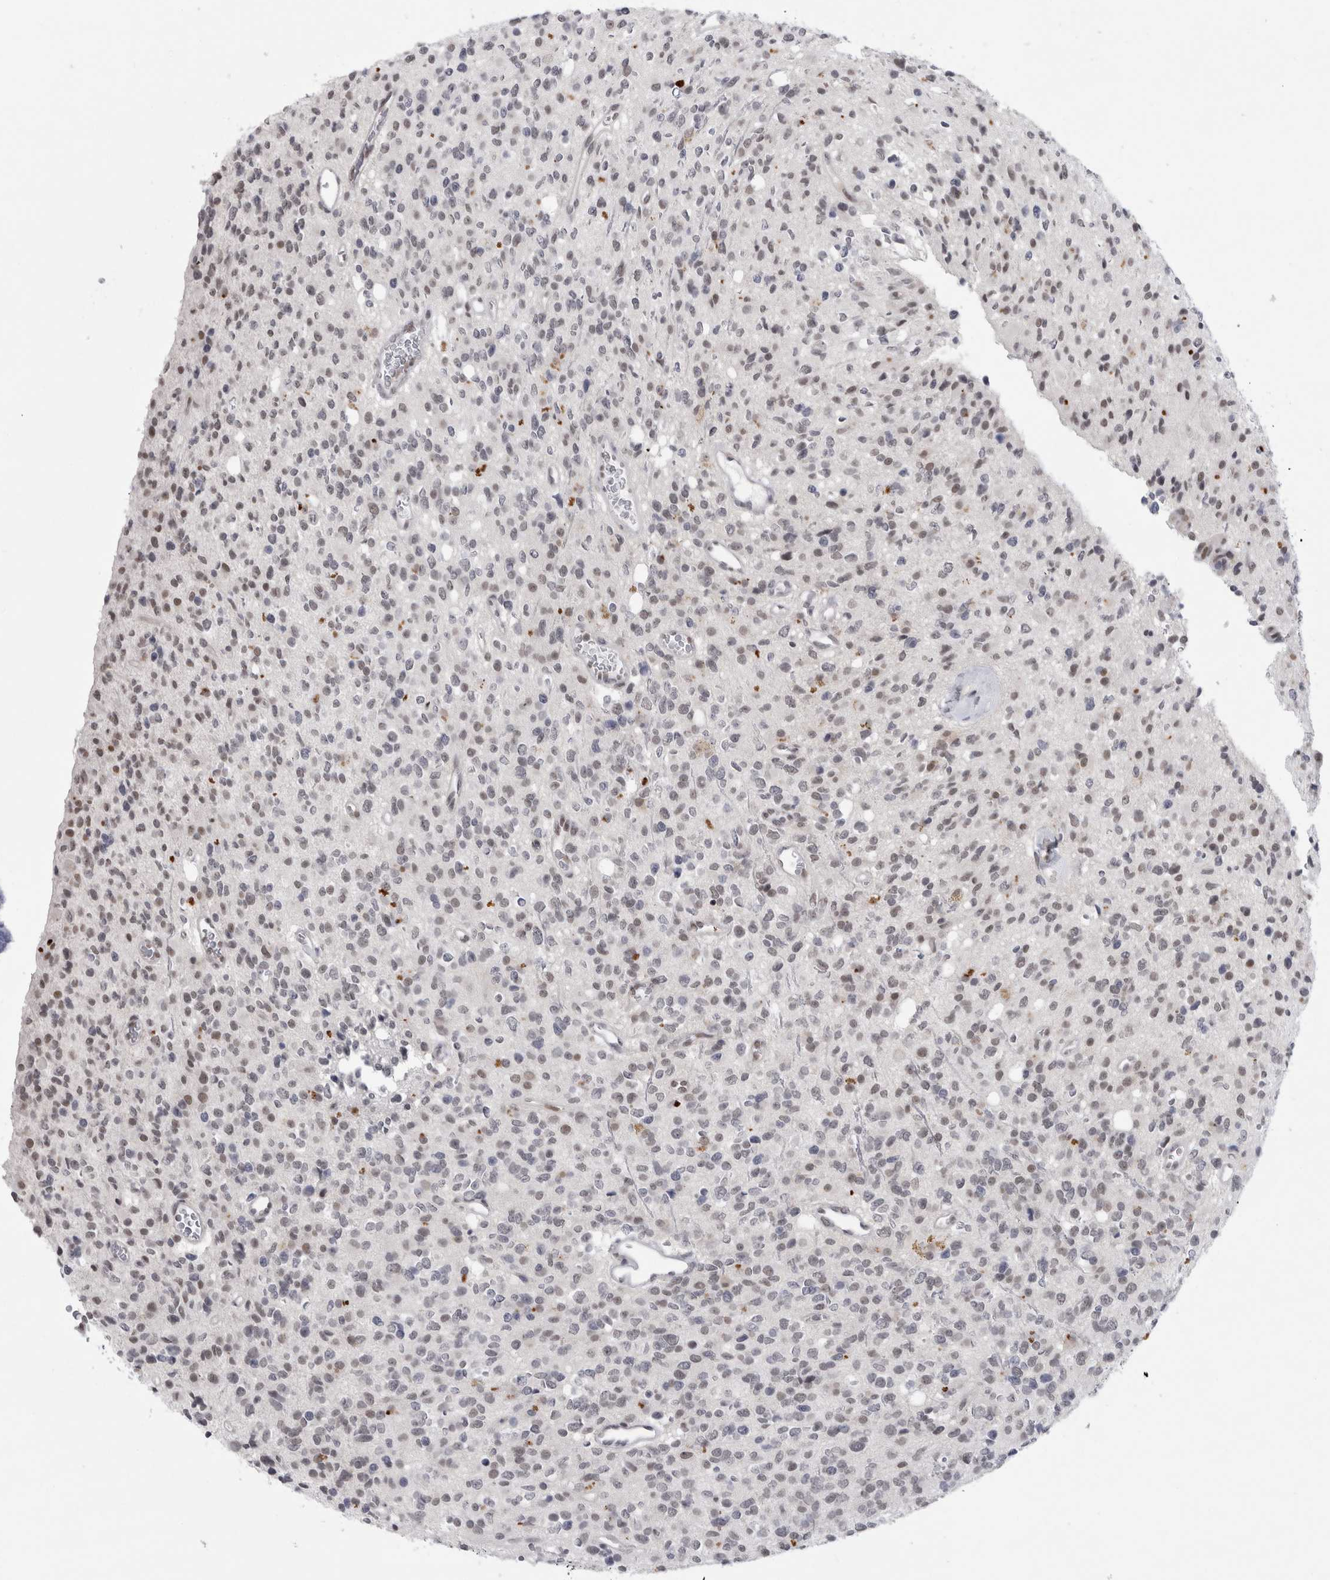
{"staining": {"intensity": "weak", "quantity": "25%-75%", "location": "nuclear"}, "tissue": "glioma", "cell_type": "Tumor cells", "image_type": "cancer", "snomed": [{"axis": "morphology", "description": "Glioma, malignant, High grade"}, {"axis": "topography", "description": "Brain"}], "caption": "Immunohistochemistry (IHC) of human glioma reveals low levels of weak nuclear expression in approximately 25%-75% of tumor cells. The protein of interest is shown in brown color, while the nuclei are stained blue.", "gene": "PSMB2", "patient": {"sex": "male", "age": 34}}